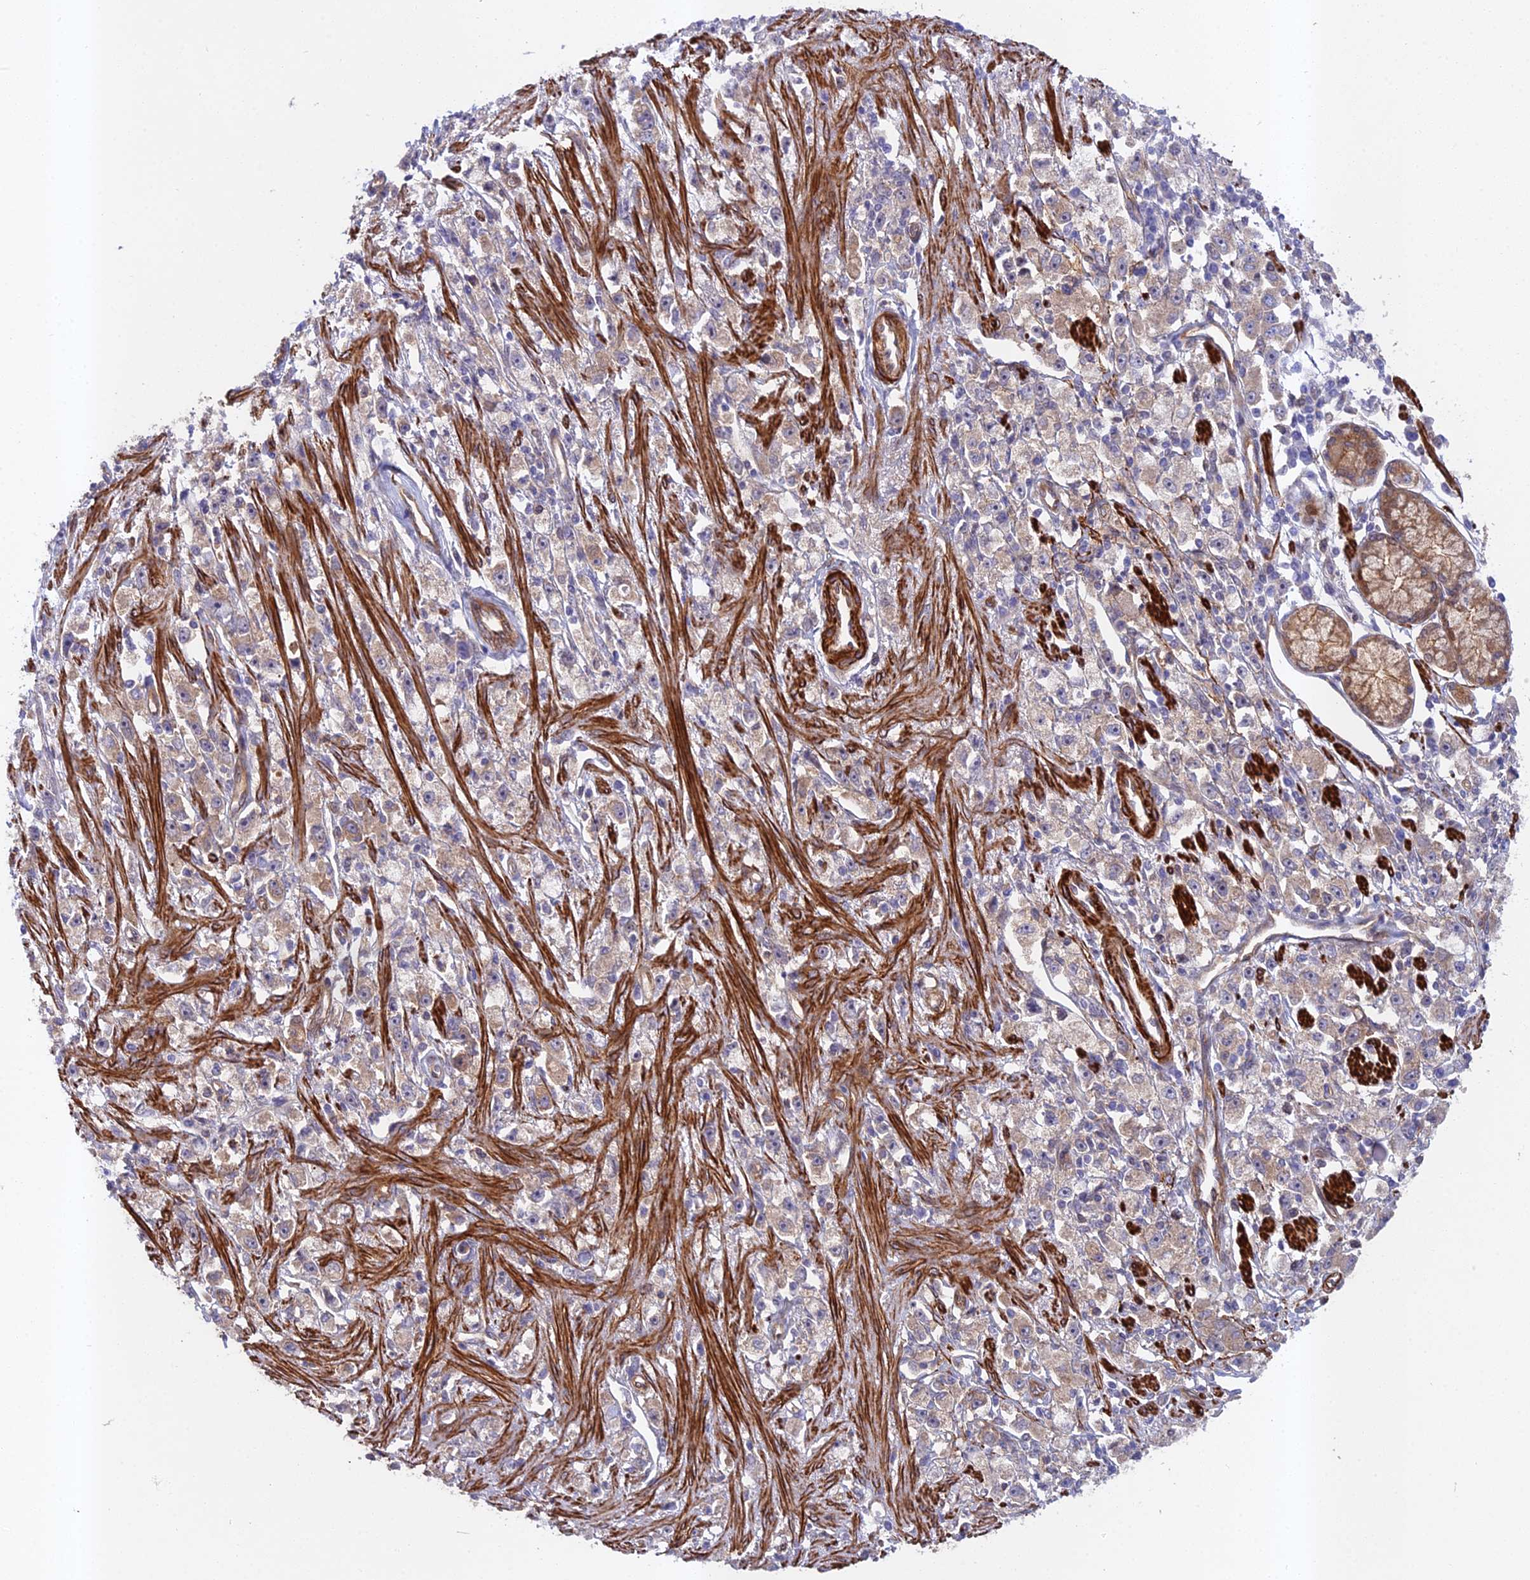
{"staining": {"intensity": "weak", "quantity": "<25%", "location": "cytoplasmic/membranous"}, "tissue": "stomach cancer", "cell_type": "Tumor cells", "image_type": "cancer", "snomed": [{"axis": "morphology", "description": "Adenocarcinoma, NOS"}, {"axis": "topography", "description": "Stomach"}], "caption": "The photomicrograph displays no staining of tumor cells in stomach cancer.", "gene": "RALGAPA2", "patient": {"sex": "female", "age": 59}}